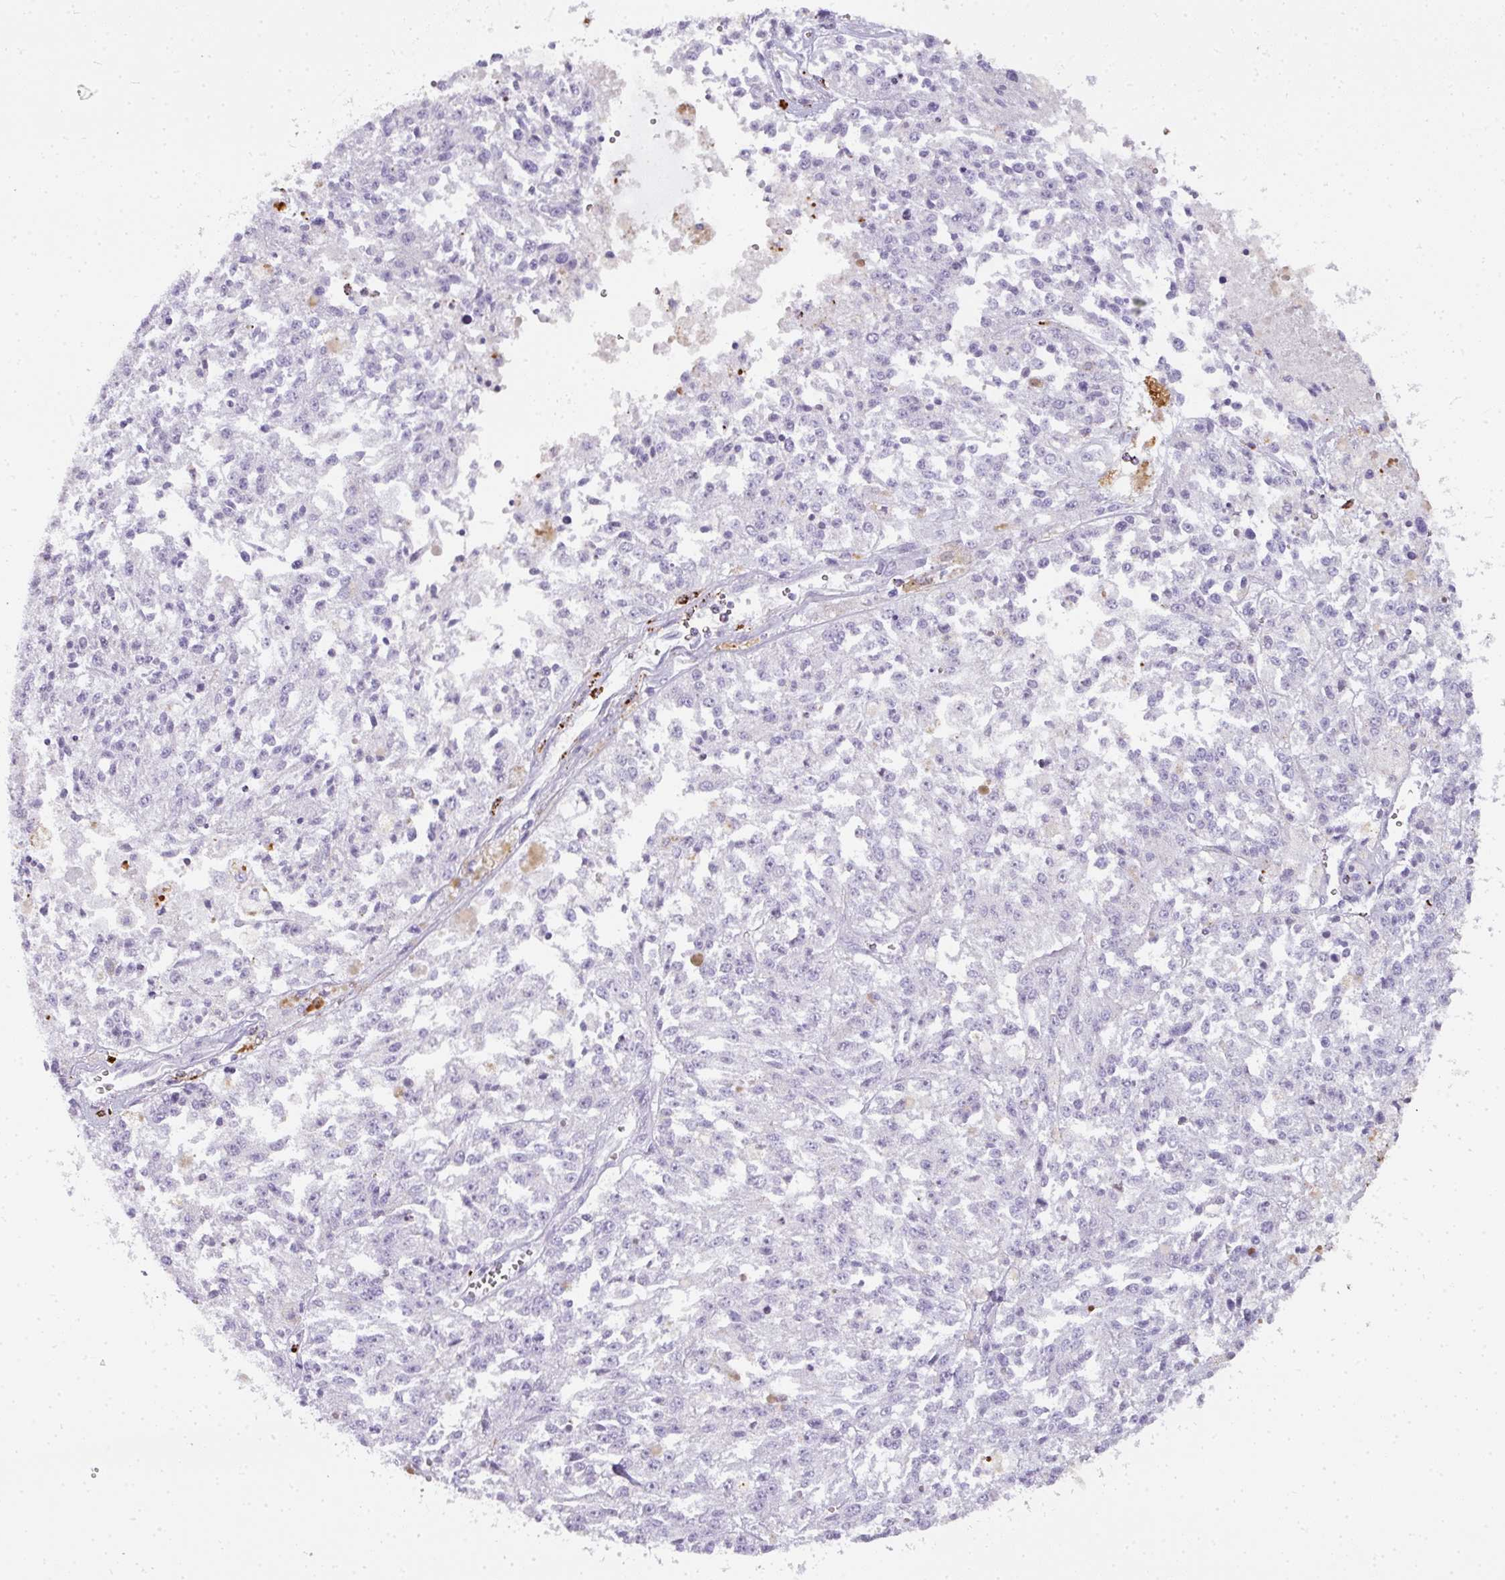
{"staining": {"intensity": "negative", "quantity": "none", "location": "none"}, "tissue": "melanoma", "cell_type": "Tumor cells", "image_type": "cancer", "snomed": [{"axis": "morphology", "description": "Malignant melanoma, NOS"}, {"axis": "topography", "description": "Skin"}], "caption": "A high-resolution photomicrograph shows immunohistochemistry (IHC) staining of malignant melanoma, which demonstrates no significant positivity in tumor cells.", "gene": "MMACHC", "patient": {"sex": "female", "age": 64}}